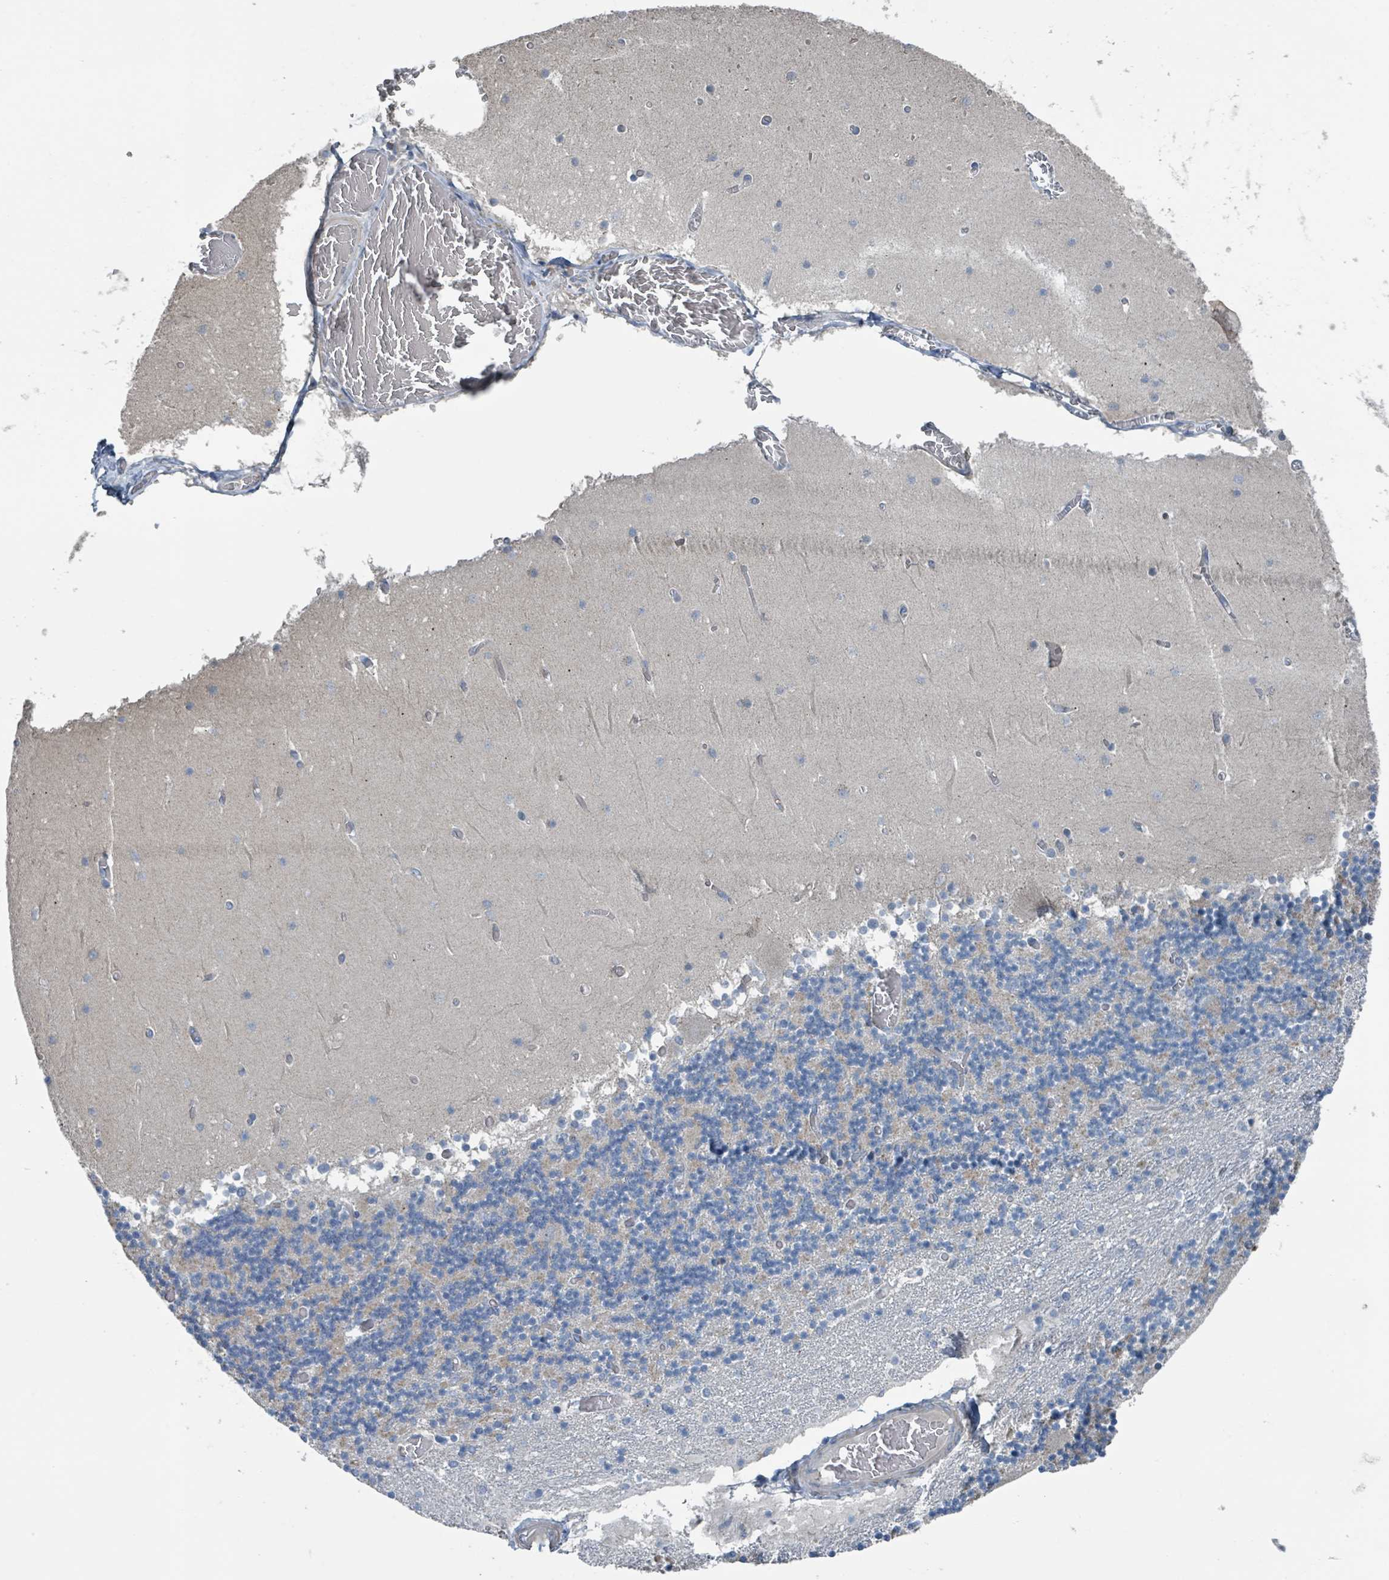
{"staining": {"intensity": "negative", "quantity": "none", "location": "none"}, "tissue": "cerebellum", "cell_type": "Cells in granular layer", "image_type": "normal", "snomed": [{"axis": "morphology", "description": "Normal tissue, NOS"}, {"axis": "topography", "description": "Cerebellum"}], "caption": "High magnification brightfield microscopy of unremarkable cerebellum stained with DAB (brown) and counterstained with hematoxylin (blue): cells in granular layer show no significant staining. (DAB (3,3'-diaminobenzidine) IHC visualized using brightfield microscopy, high magnification).", "gene": "ACBD4", "patient": {"sex": "female", "age": 28}}